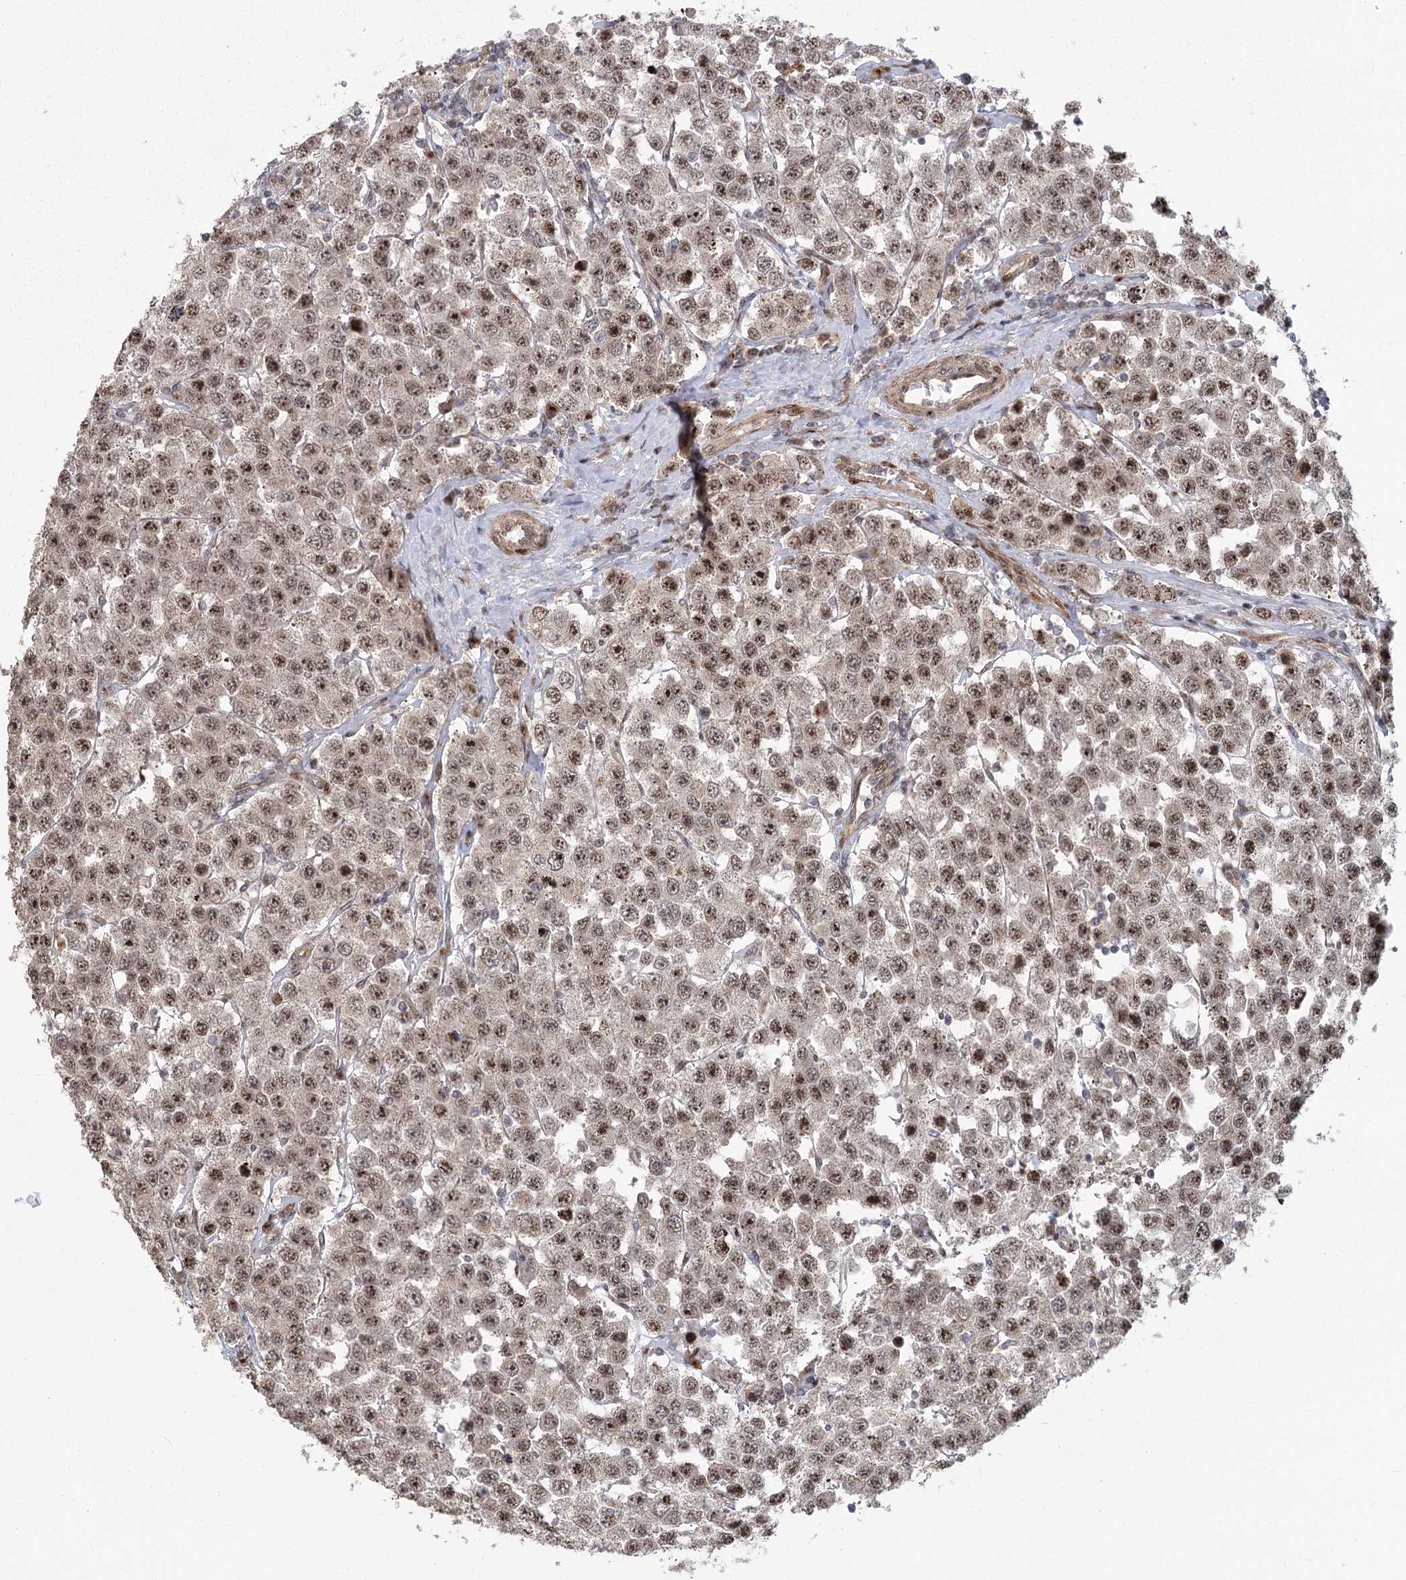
{"staining": {"intensity": "moderate", "quantity": ">75%", "location": "nuclear"}, "tissue": "testis cancer", "cell_type": "Tumor cells", "image_type": "cancer", "snomed": [{"axis": "morphology", "description": "Seminoma, NOS"}, {"axis": "topography", "description": "Testis"}], "caption": "Protein staining of seminoma (testis) tissue exhibits moderate nuclear expression in approximately >75% of tumor cells. The staining is performed using DAB brown chromogen to label protein expression. The nuclei are counter-stained blue using hematoxylin.", "gene": "PARM1", "patient": {"sex": "male", "age": 28}}